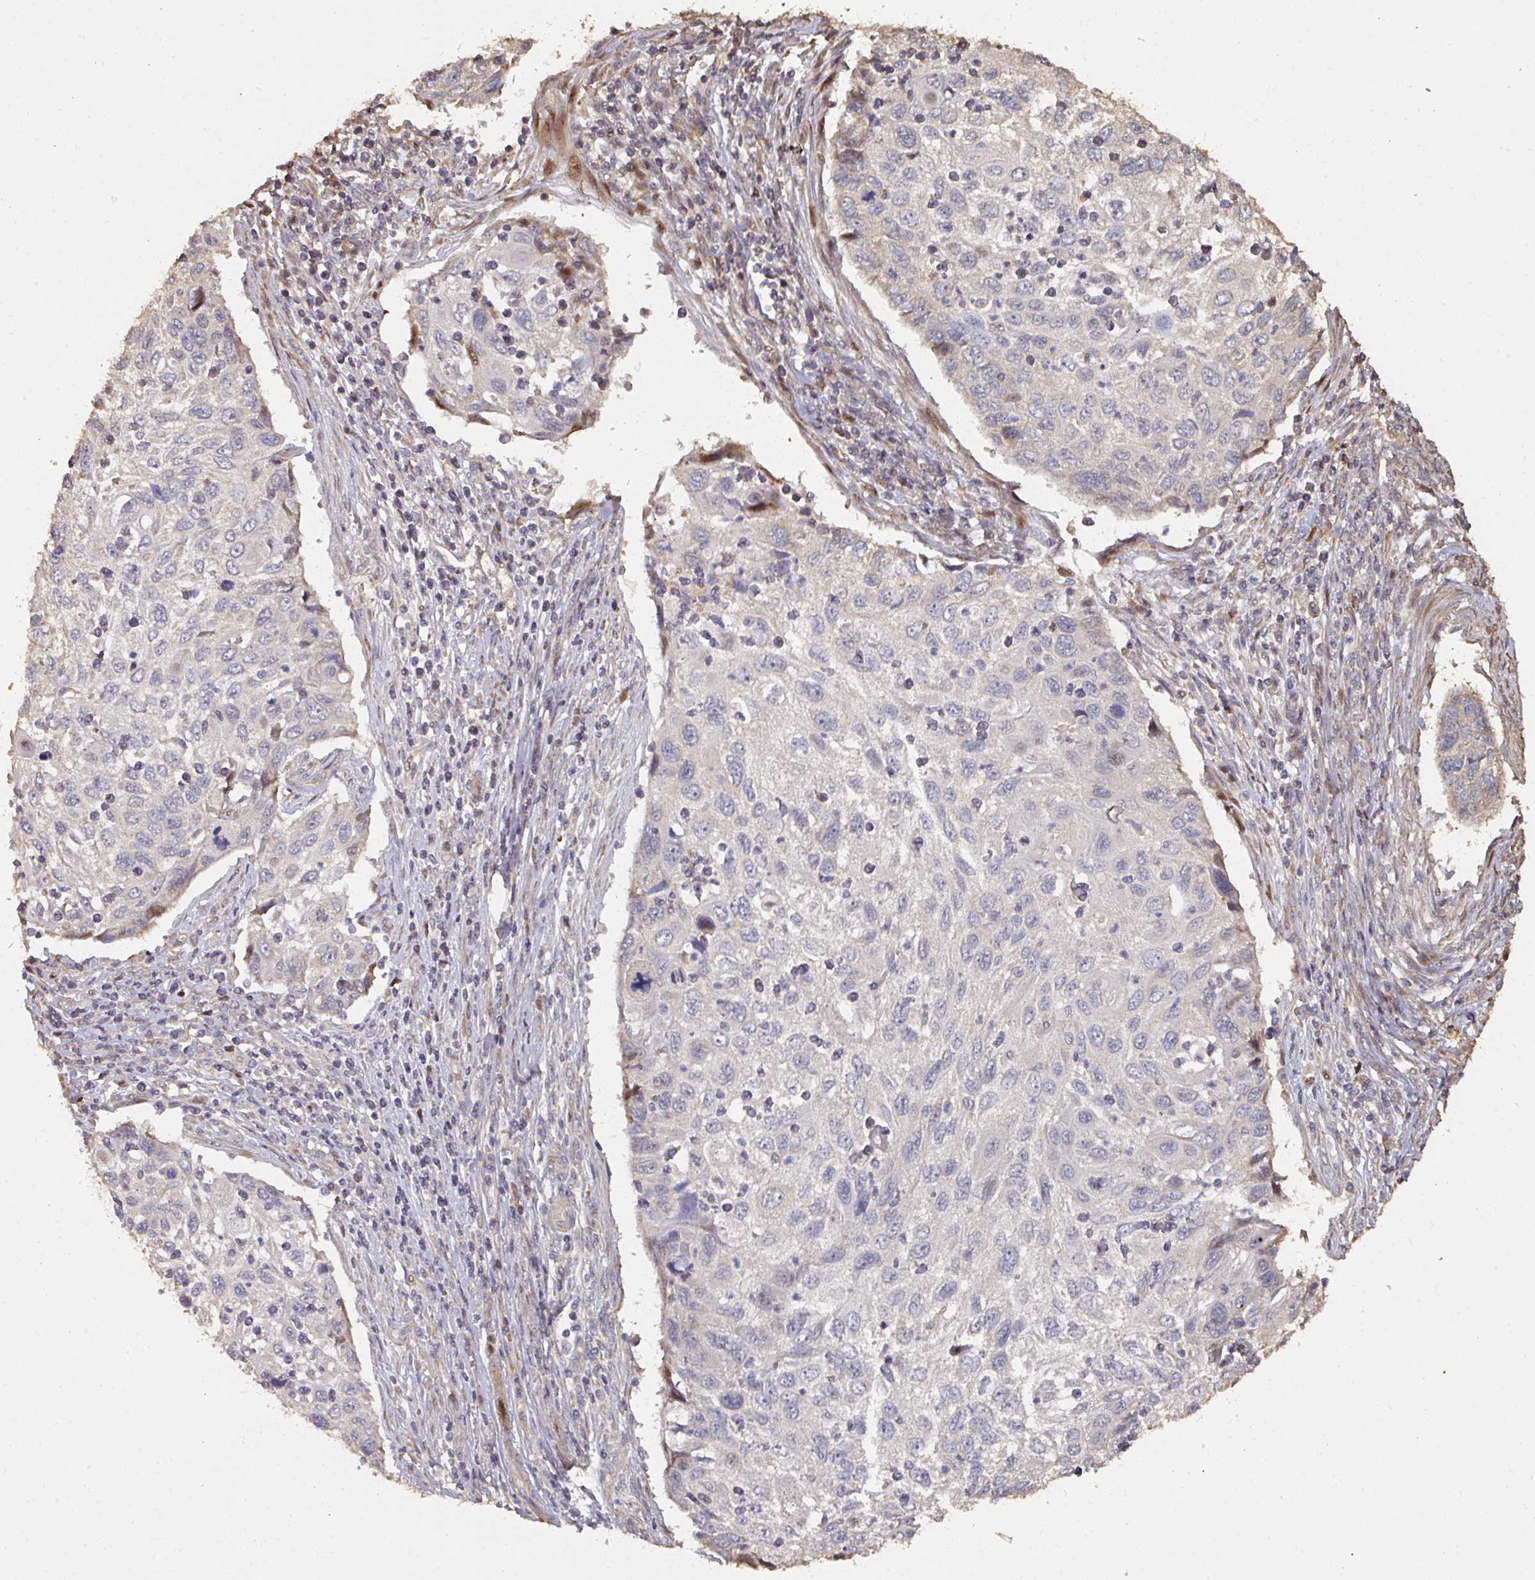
{"staining": {"intensity": "negative", "quantity": "none", "location": "none"}, "tissue": "cervical cancer", "cell_type": "Tumor cells", "image_type": "cancer", "snomed": [{"axis": "morphology", "description": "Squamous cell carcinoma, NOS"}, {"axis": "topography", "description": "Cervix"}], "caption": "Immunohistochemistry histopathology image of cervical cancer stained for a protein (brown), which shows no expression in tumor cells.", "gene": "CA7", "patient": {"sex": "female", "age": 70}}